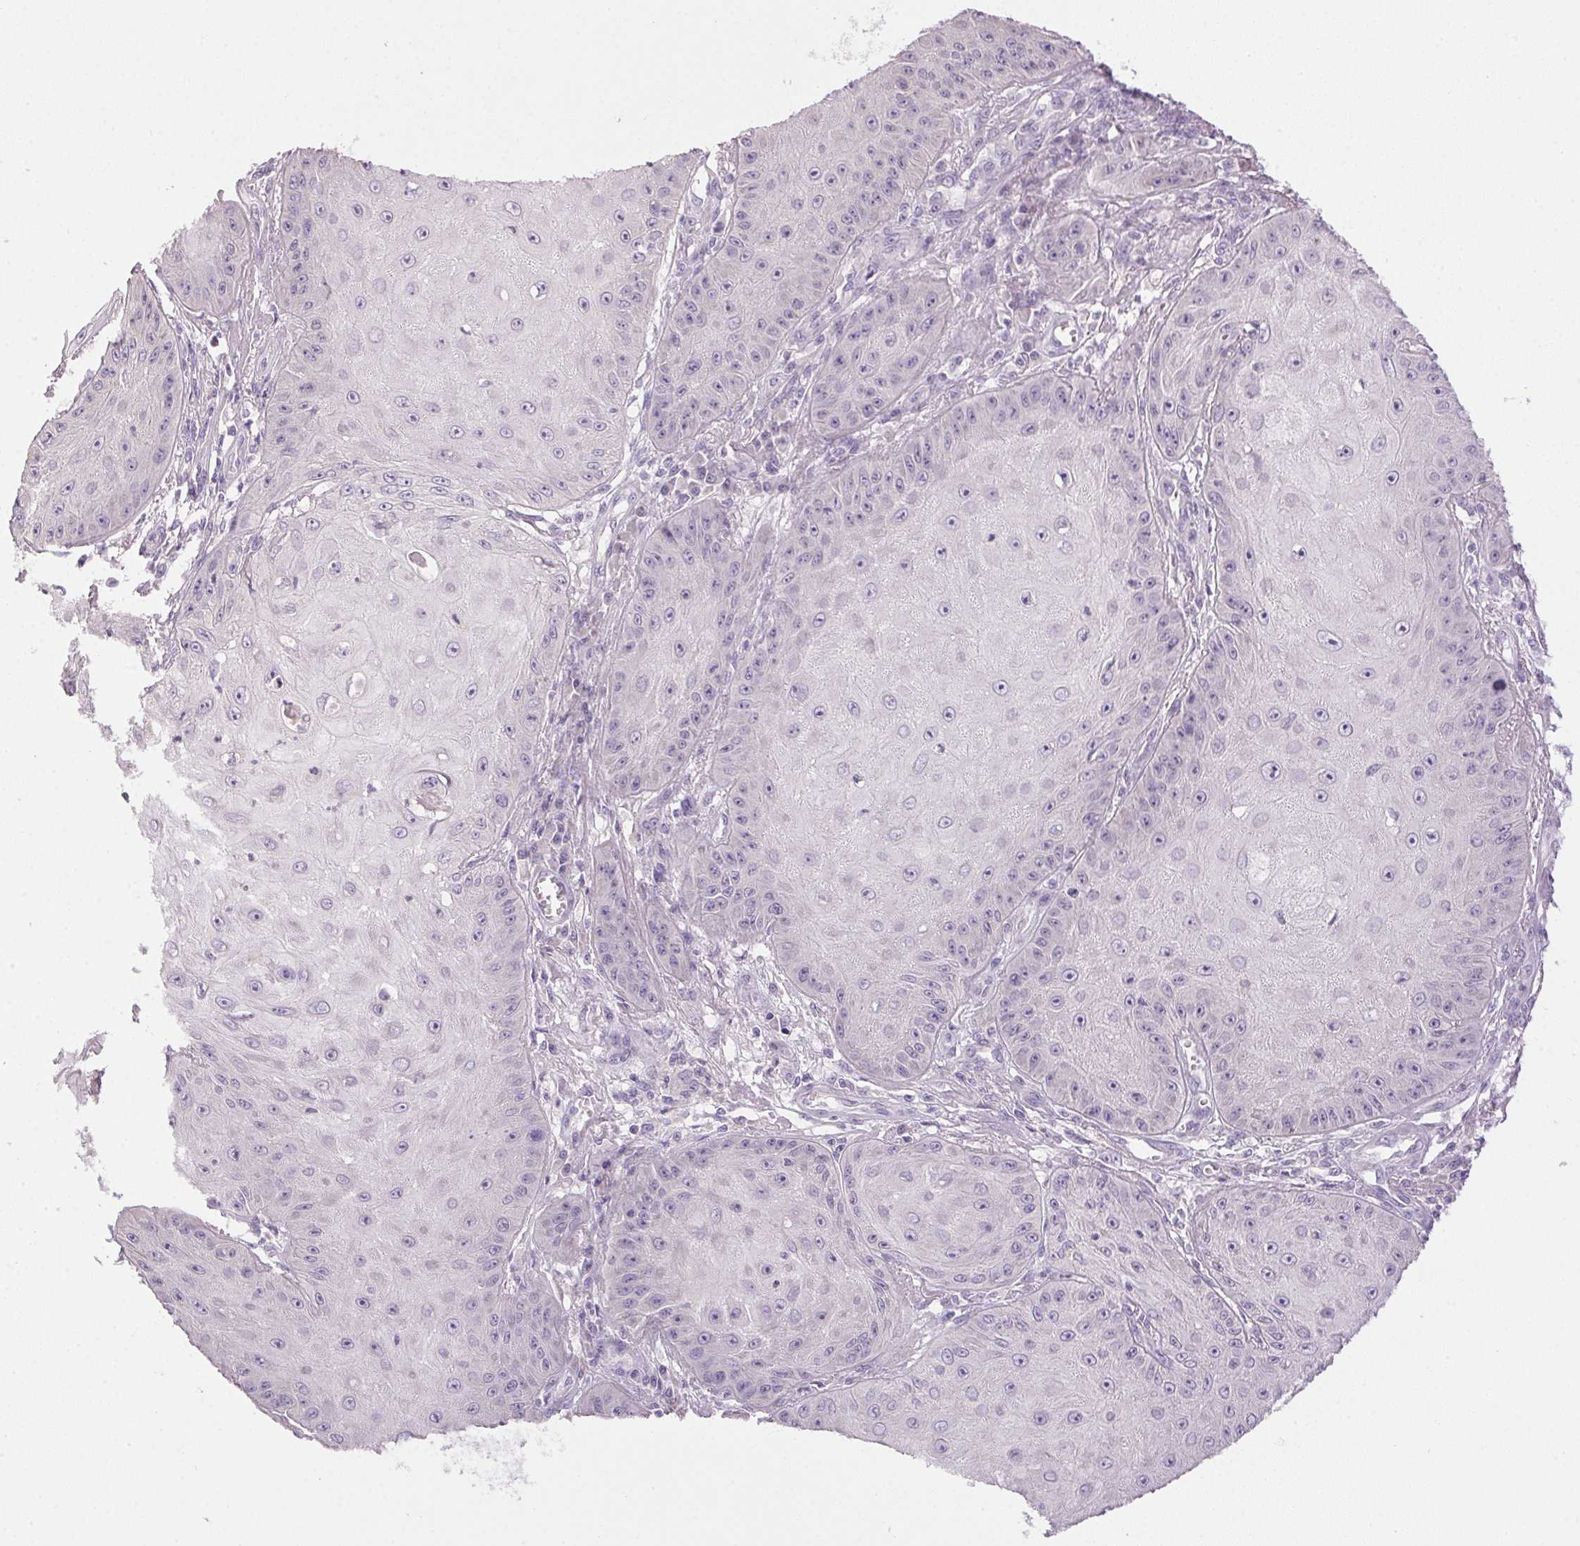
{"staining": {"intensity": "negative", "quantity": "none", "location": "none"}, "tissue": "skin cancer", "cell_type": "Tumor cells", "image_type": "cancer", "snomed": [{"axis": "morphology", "description": "Squamous cell carcinoma, NOS"}, {"axis": "topography", "description": "Skin"}], "caption": "Immunohistochemical staining of human skin squamous cell carcinoma demonstrates no significant positivity in tumor cells. (DAB (3,3'-diaminobenzidine) IHC with hematoxylin counter stain).", "gene": "SPACA9", "patient": {"sex": "male", "age": 70}}